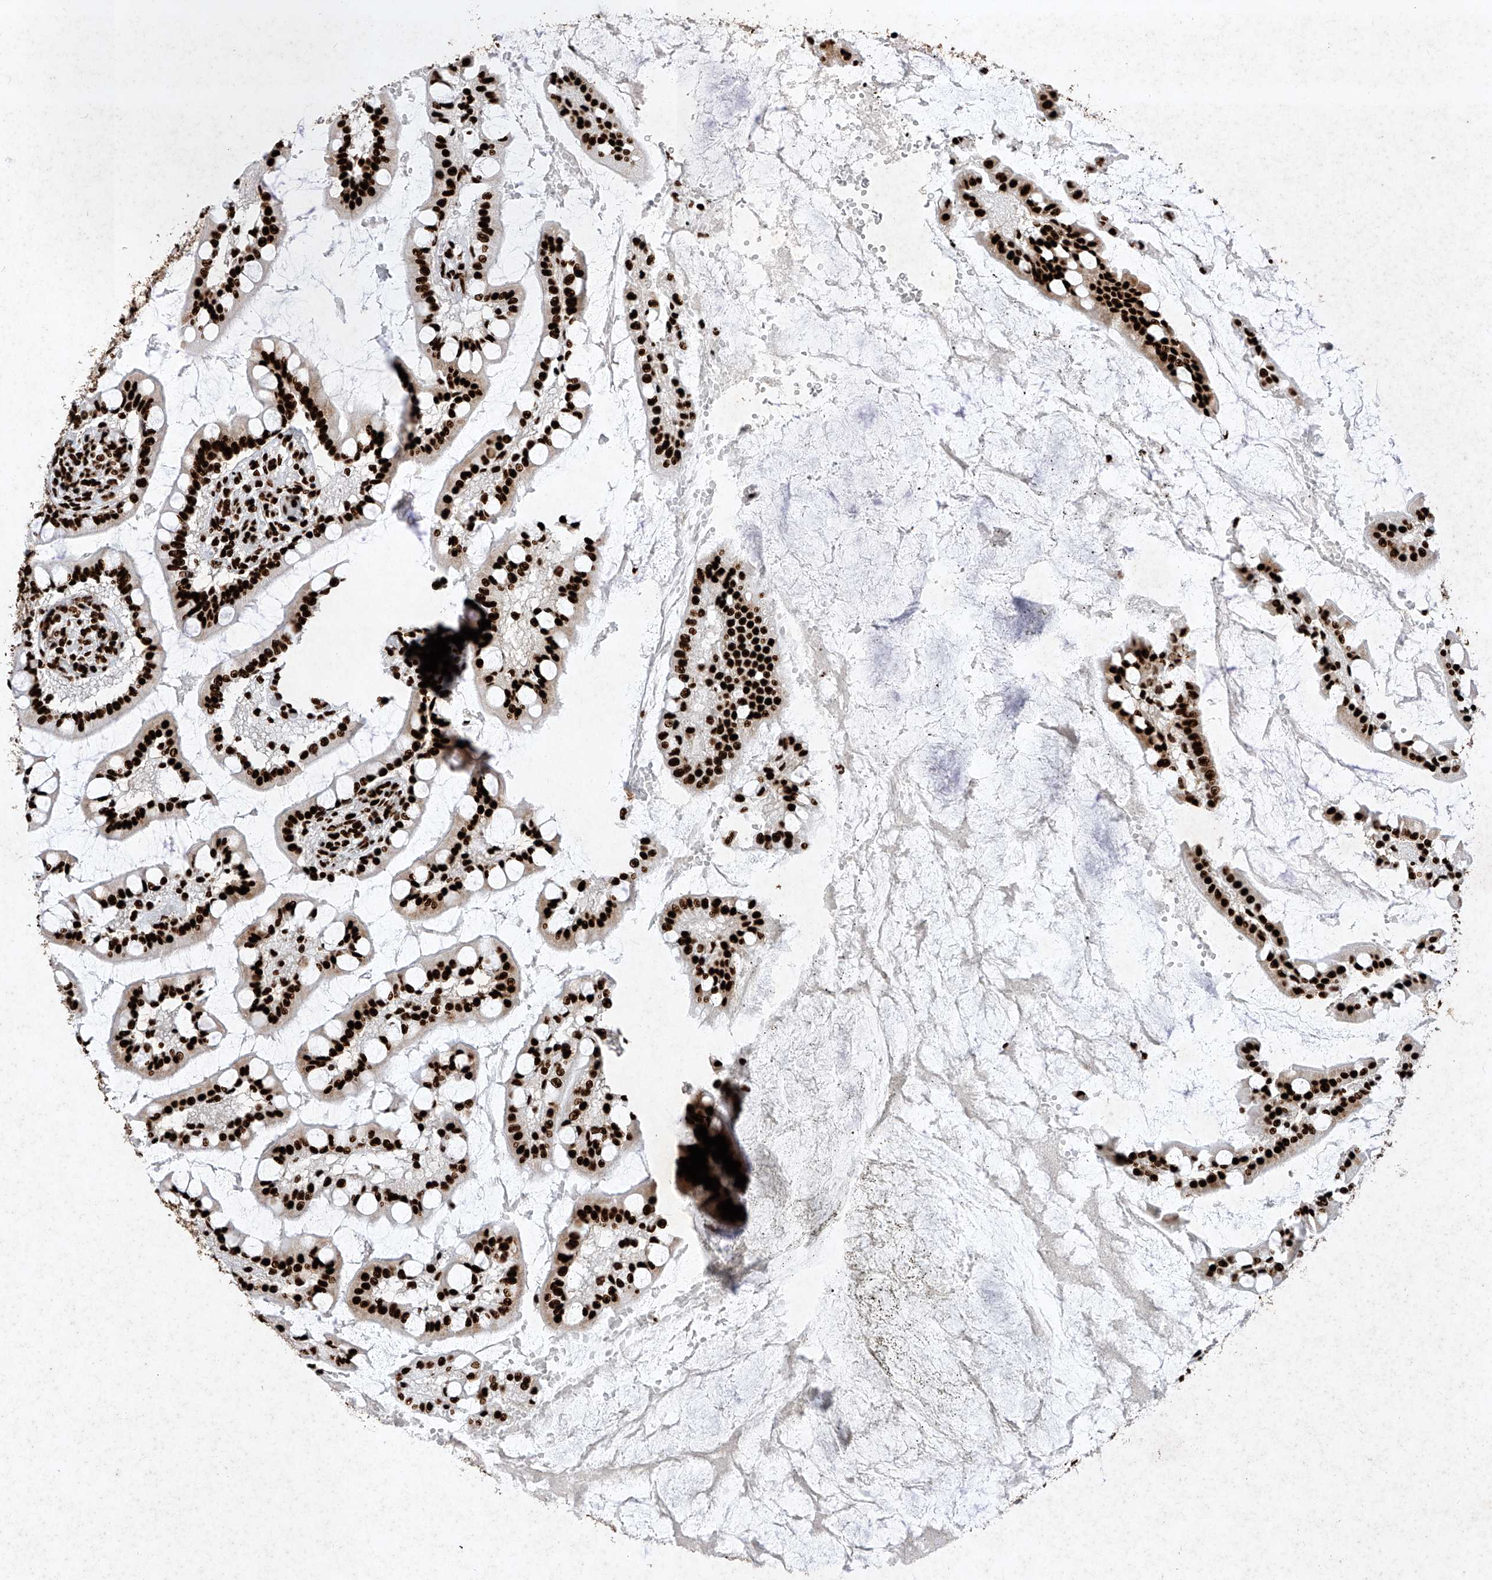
{"staining": {"intensity": "strong", "quantity": ">75%", "location": "nuclear"}, "tissue": "small intestine", "cell_type": "Glandular cells", "image_type": "normal", "snomed": [{"axis": "morphology", "description": "Normal tissue, NOS"}, {"axis": "topography", "description": "Small intestine"}], "caption": "Immunohistochemistry (IHC) histopathology image of benign small intestine stained for a protein (brown), which displays high levels of strong nuclear expression in approximately >75% of glandular cells.", "gene": "SRSF6", "patient": {"sex": "male", "age": 52}}